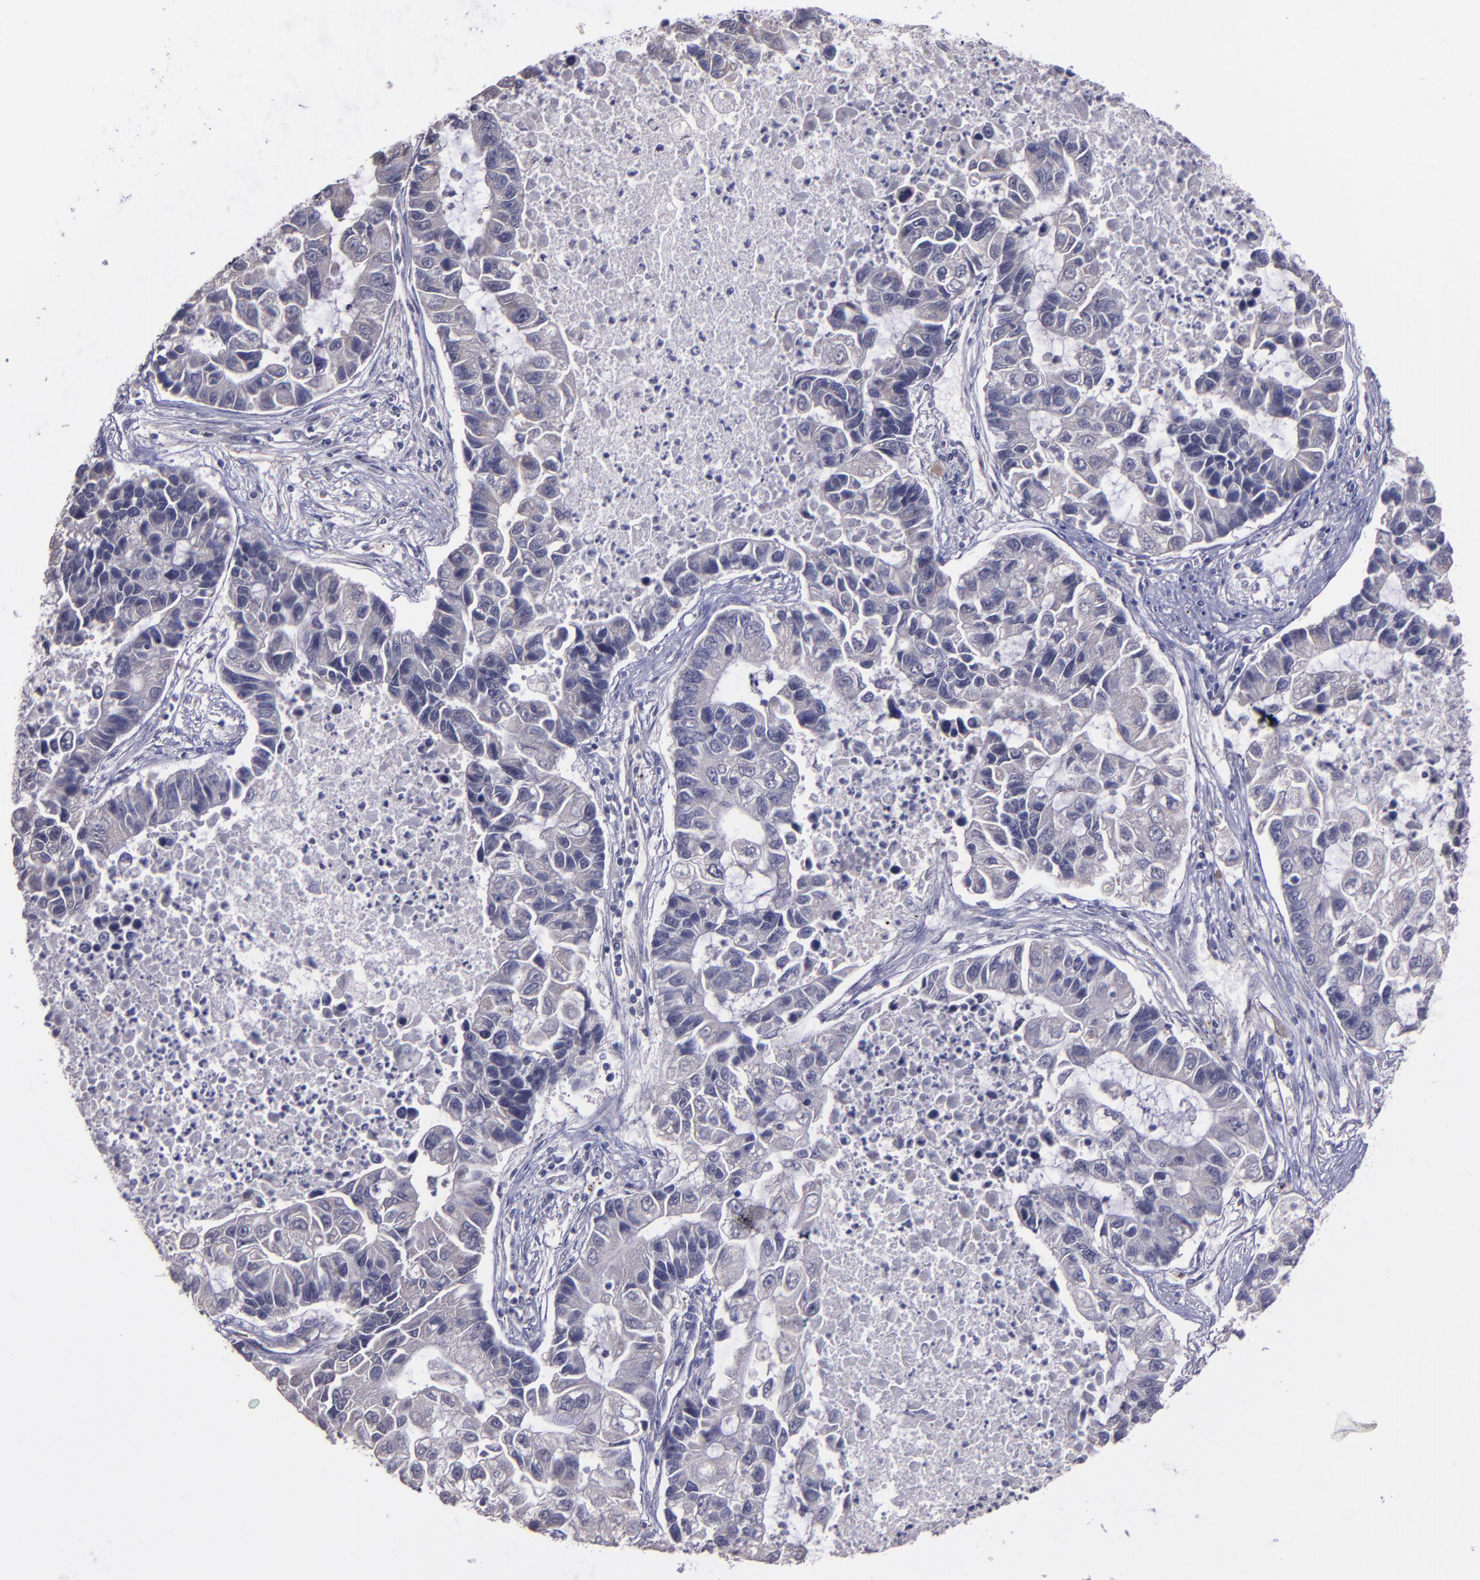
{"staining": {"intensity": "negative", "quantity": "none", "location": "none"}, "tissue": "lung cancer", "cell_type": "Tumor cells", "image_type": "cancer", "snomed": [{"axis": "morphology", "description": "Adenocarcinoma, NOS"}, {"axis": "topography", "description": "Lung"}], "caption": "The image demonstrates no staining of tumor cells in lung cancer (adenocarcinoma).", "gene": "MASP1", "patient": {"sex": "female", "age": 51}}